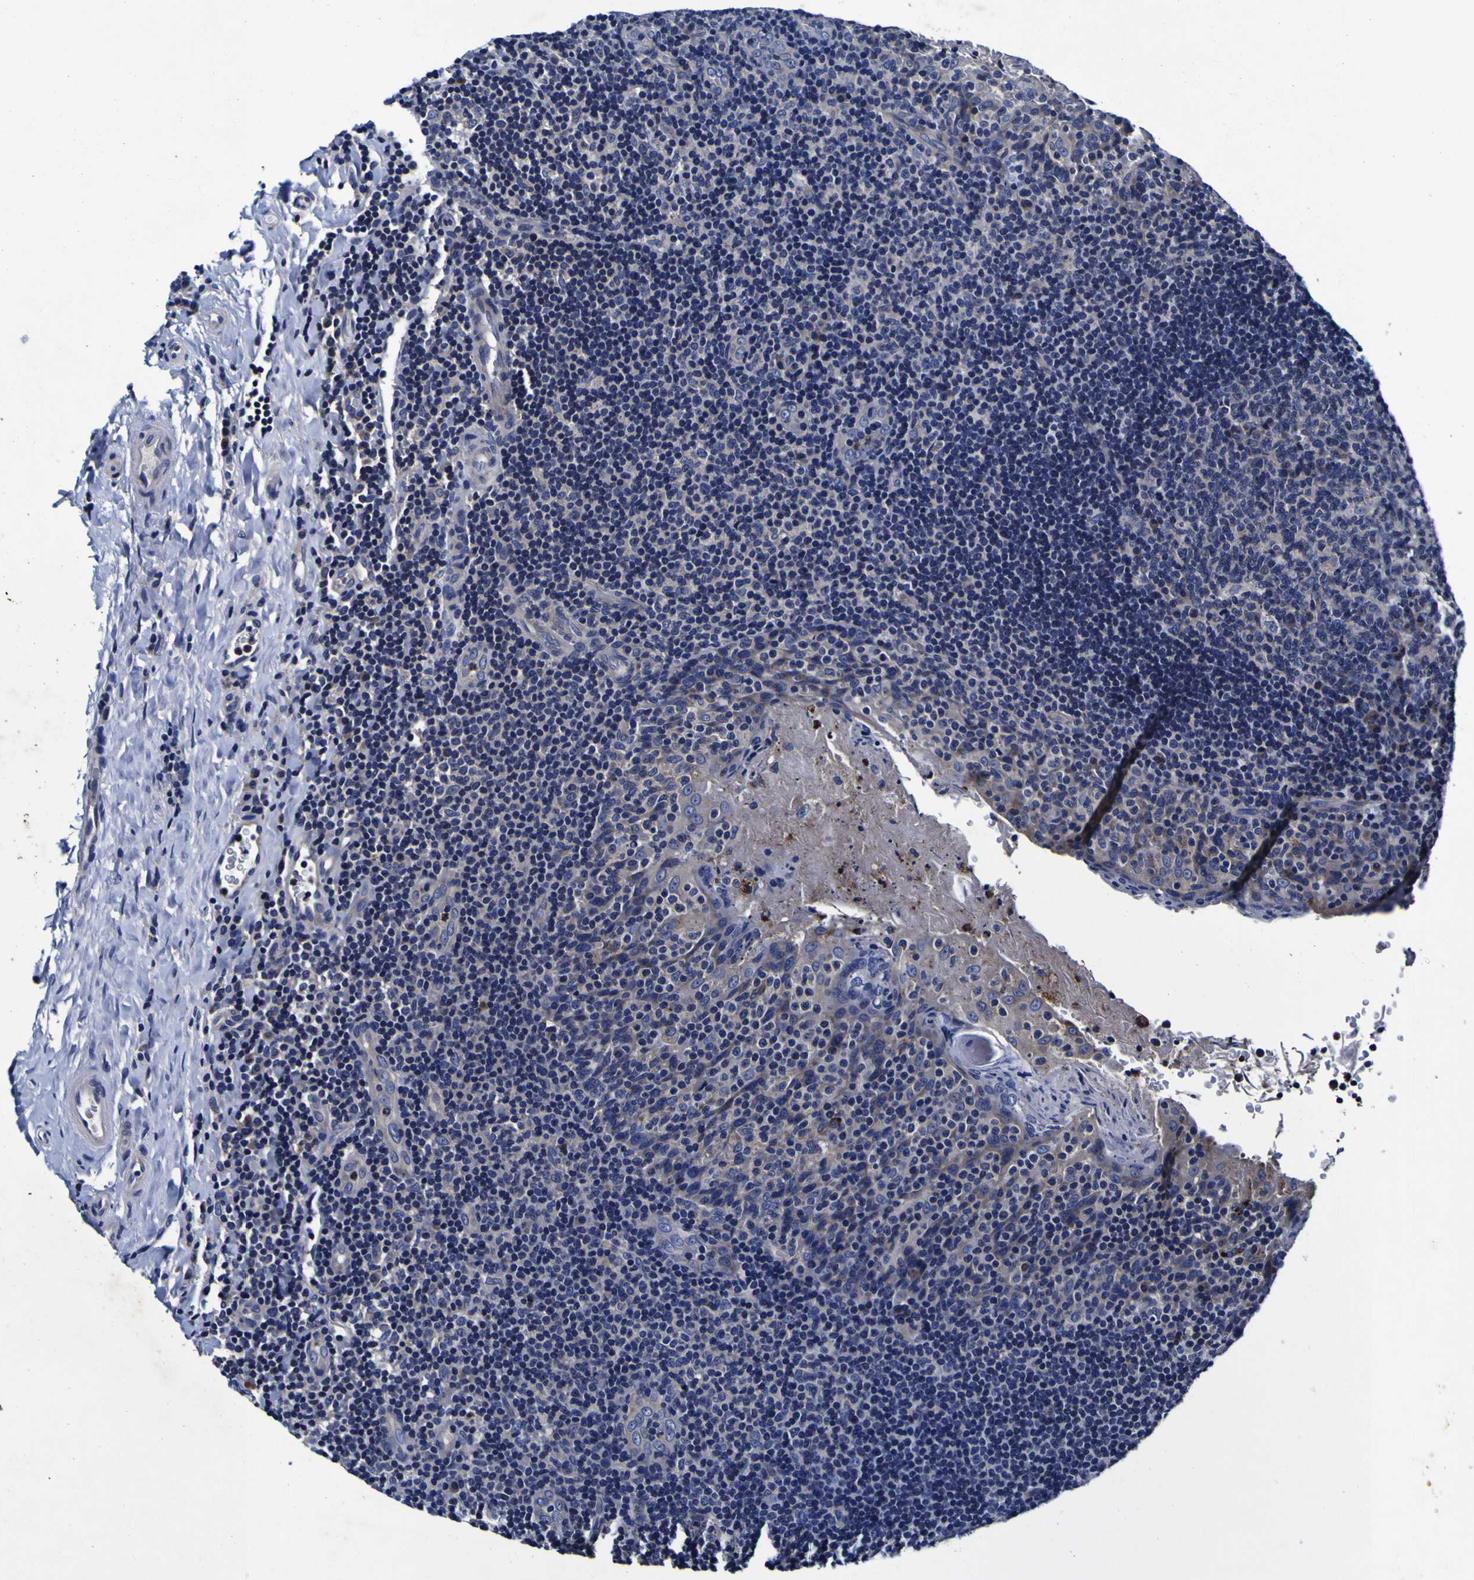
{"staining": {"intensity": "negative", "quantity": "none", "location": "none"}, "tissue": "tonsil", "cell_type": "Germinal center cells", "image_type": "normal", "snomed": [{"axis": "morphology", "description": "Normal tissue, NOS"}, {"axis": "topography", "description": "Tonsil"}], "caption": "The IHC image has no significant expression in germinal center cells of tonsil.", "gene": "PANK4", "patient": {"sex": "male", "age": 17}}